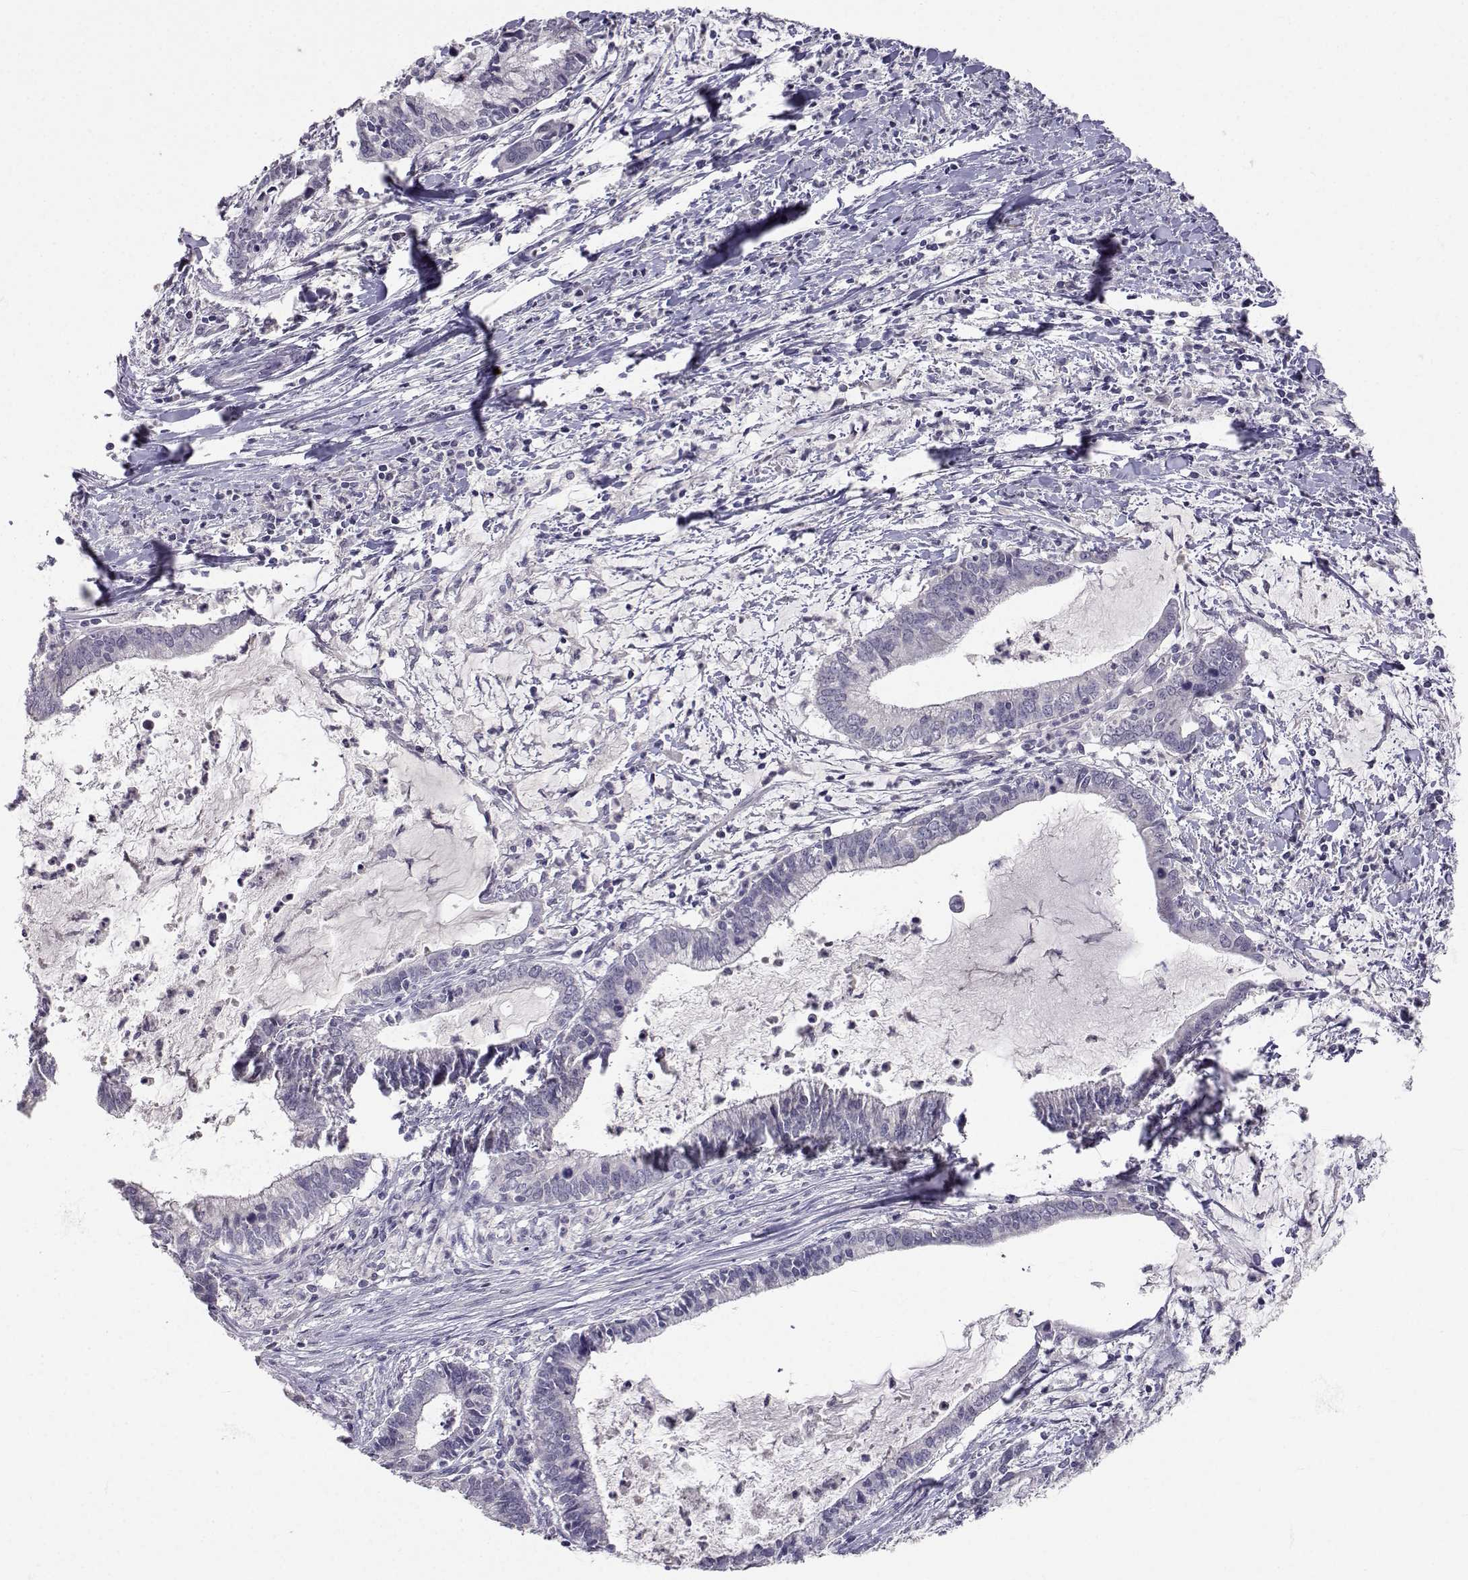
{"staining": {"intensity": "negative", "quantity": "none", "location": "none"}, "tissue": "cervical cancer", "cell_type": "Tumor cells", "image_type": "cancer", "snomed": [{"axis": "morphology", "description": "Adenocarcinoma, NOS"}, {"axis": "topography", "description": "Cervix"}], "caption": "This is an IHC image of human cervical cancer. There is no staining in tumor cells.", "gene": "SLC6A3", "patient": {"sex": "female", "age": 42}}